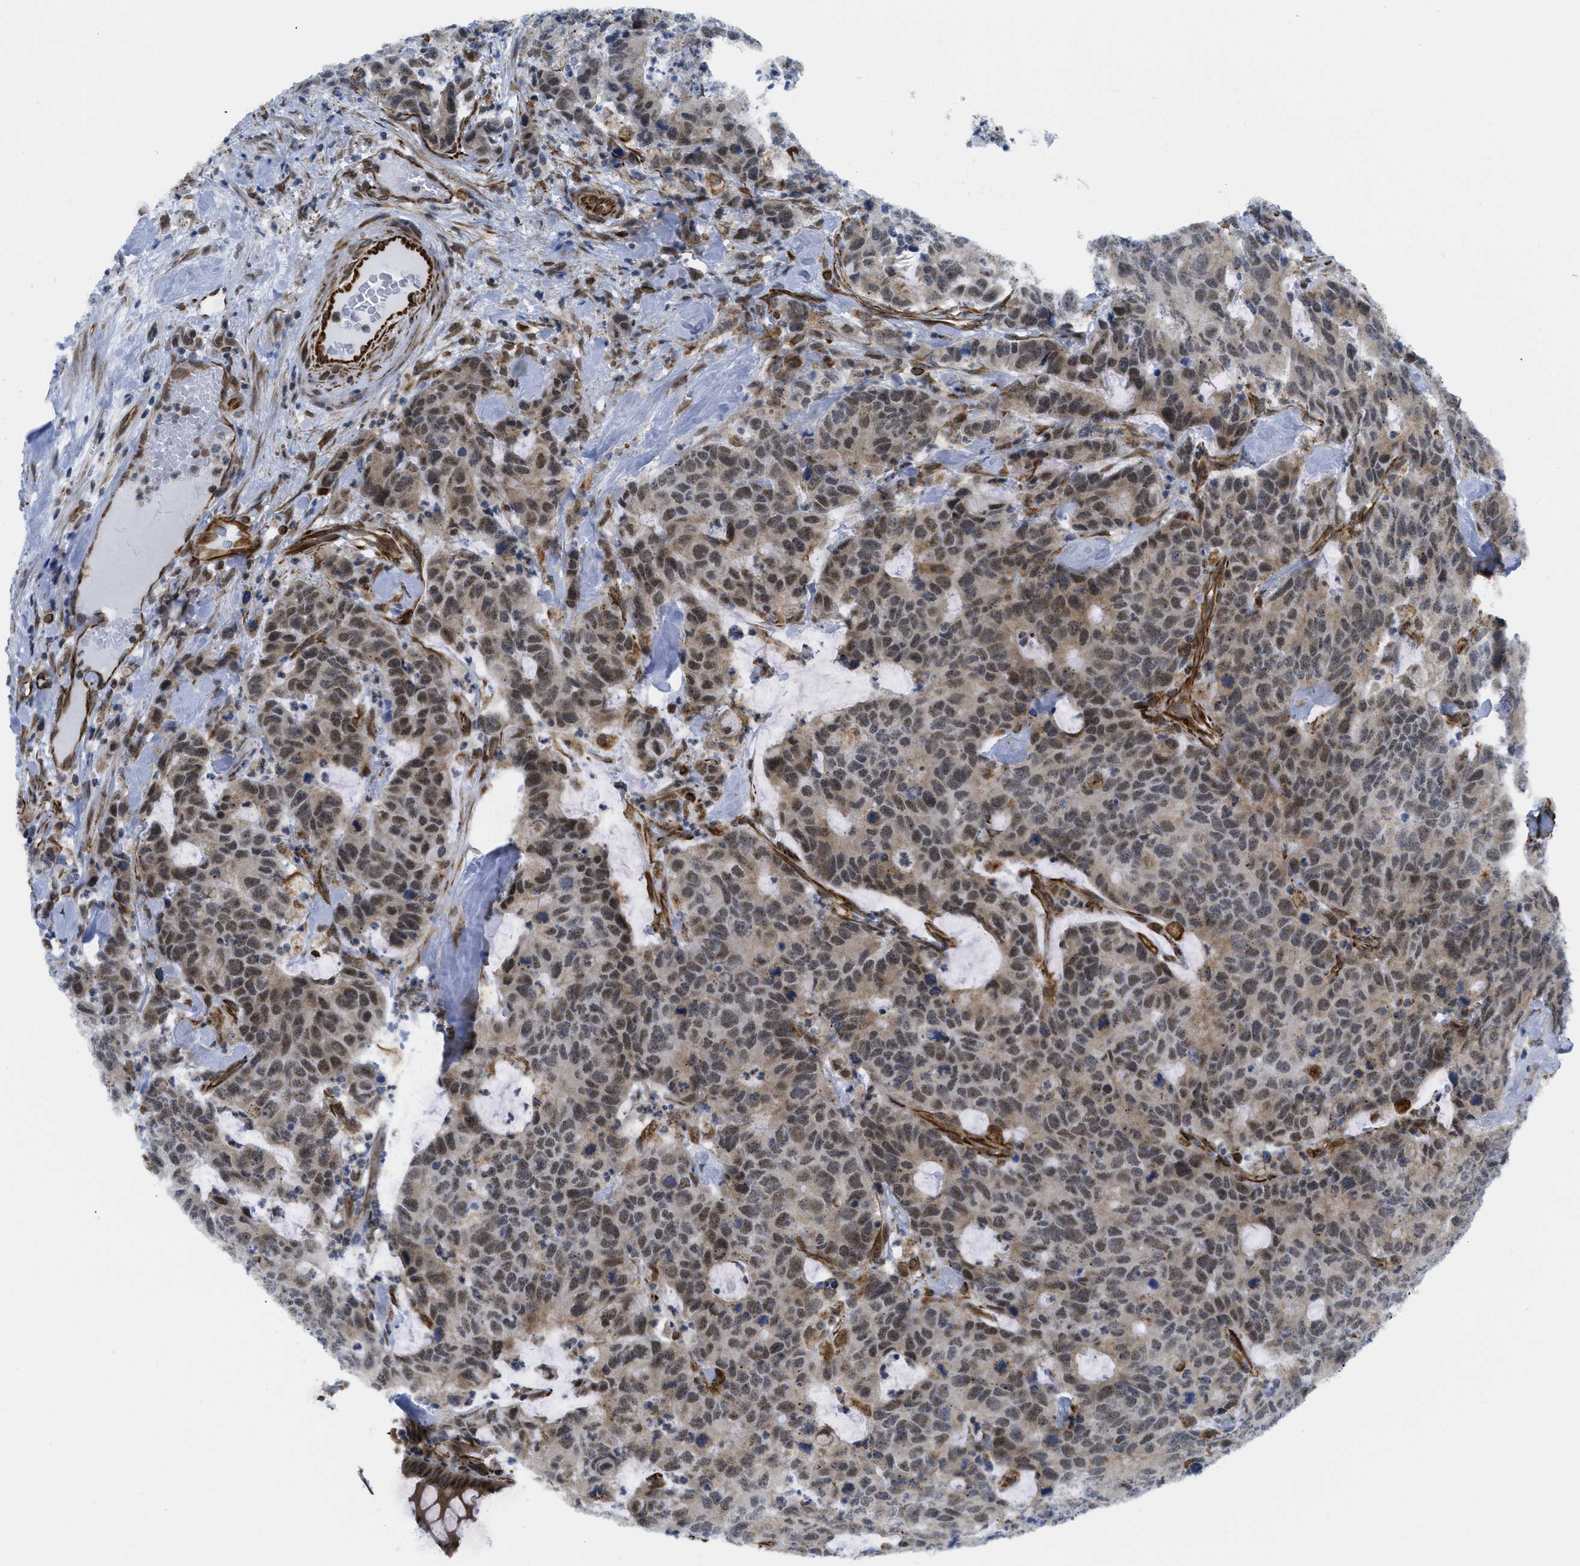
{"staining": {"intensity": "moderate", "quantity": ">75%", "location": "cytoplasmic/membranous,nuclear"}, "tissue": "colorectal cancer", "cell_type": "Tumor cells", "image_type": "cancer", "snomed": [{"axis": "morphology", "description": "Adenocarcinoma, NOS"}, {"axis": "topography", "description": "Colon"}], "caption": "IHC (DAB (3,3'-diaminobenzidine)) staining of colorectal cancer demonstrates moderate cytoplasmic/membranous and nuclear protein staining in about >75% of tumor cells. The staining is performed using DAB (3,3'-diaminobenzidine) brown chromogen to label protein expression. The nuclei are counter-stained blue using hematoxylin.", "gene": "LRRC8B", "patient": {"sex": "female", "age": 86}}